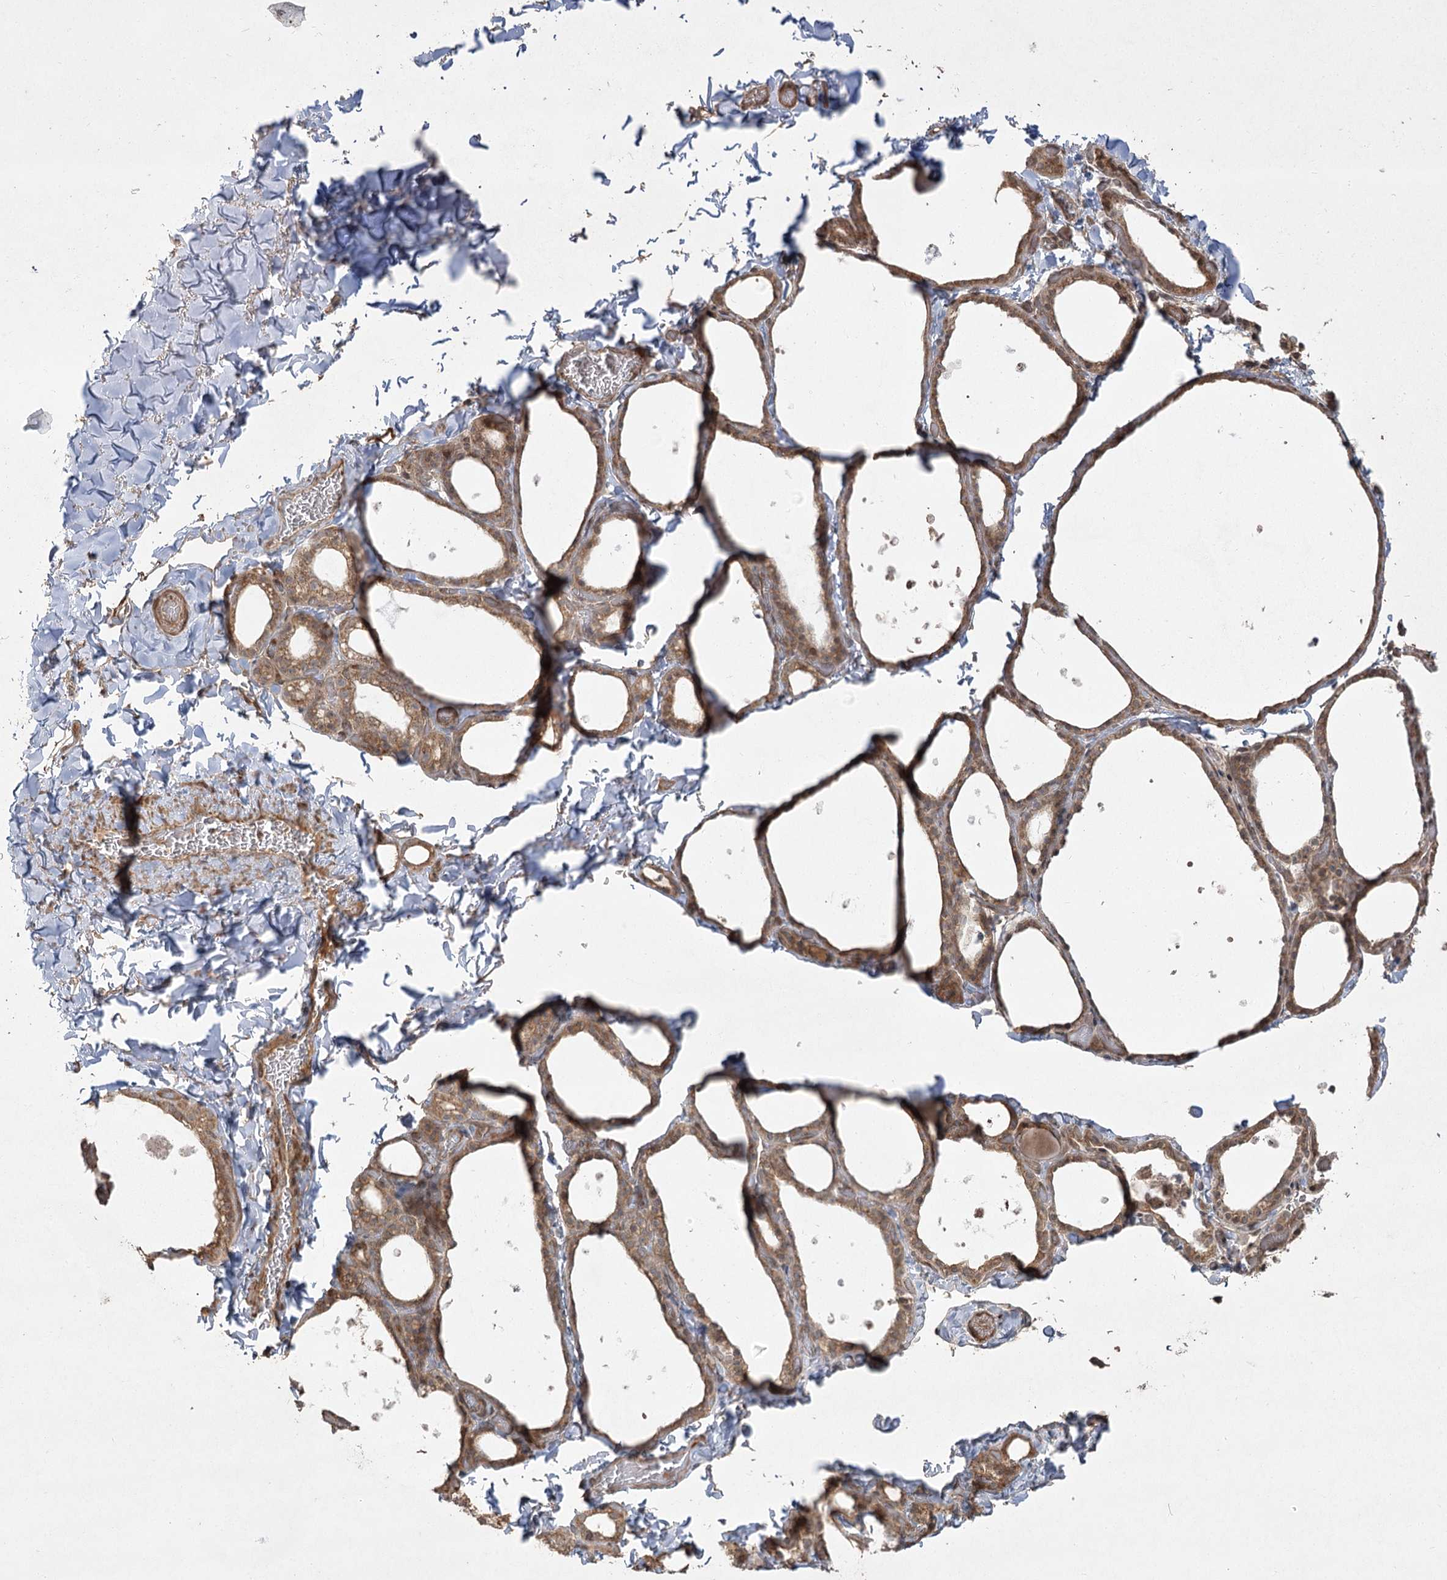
{"staining": {"intensity": "moderate", "quantity": ">75%", "location": "cytoplasmic/membranous,nuclear"}, "tissue": "thyroid gland", "cell_type": "Glandular cells", "image_type": "normal", "snomed": [{"axis": "morphology", "description": "Normal tissue, NOS"}, {"axis": "topography", "description": "Thyroid gland"}], "caption": "Glandular cells display medium levels of moderate cytoplasmic/membranous,nuclear positivity in about >75% of cells in unremarkable human thyroid gland.", "gene": "CPLANE1", "patient": {"sex": "female", "age": 44}}